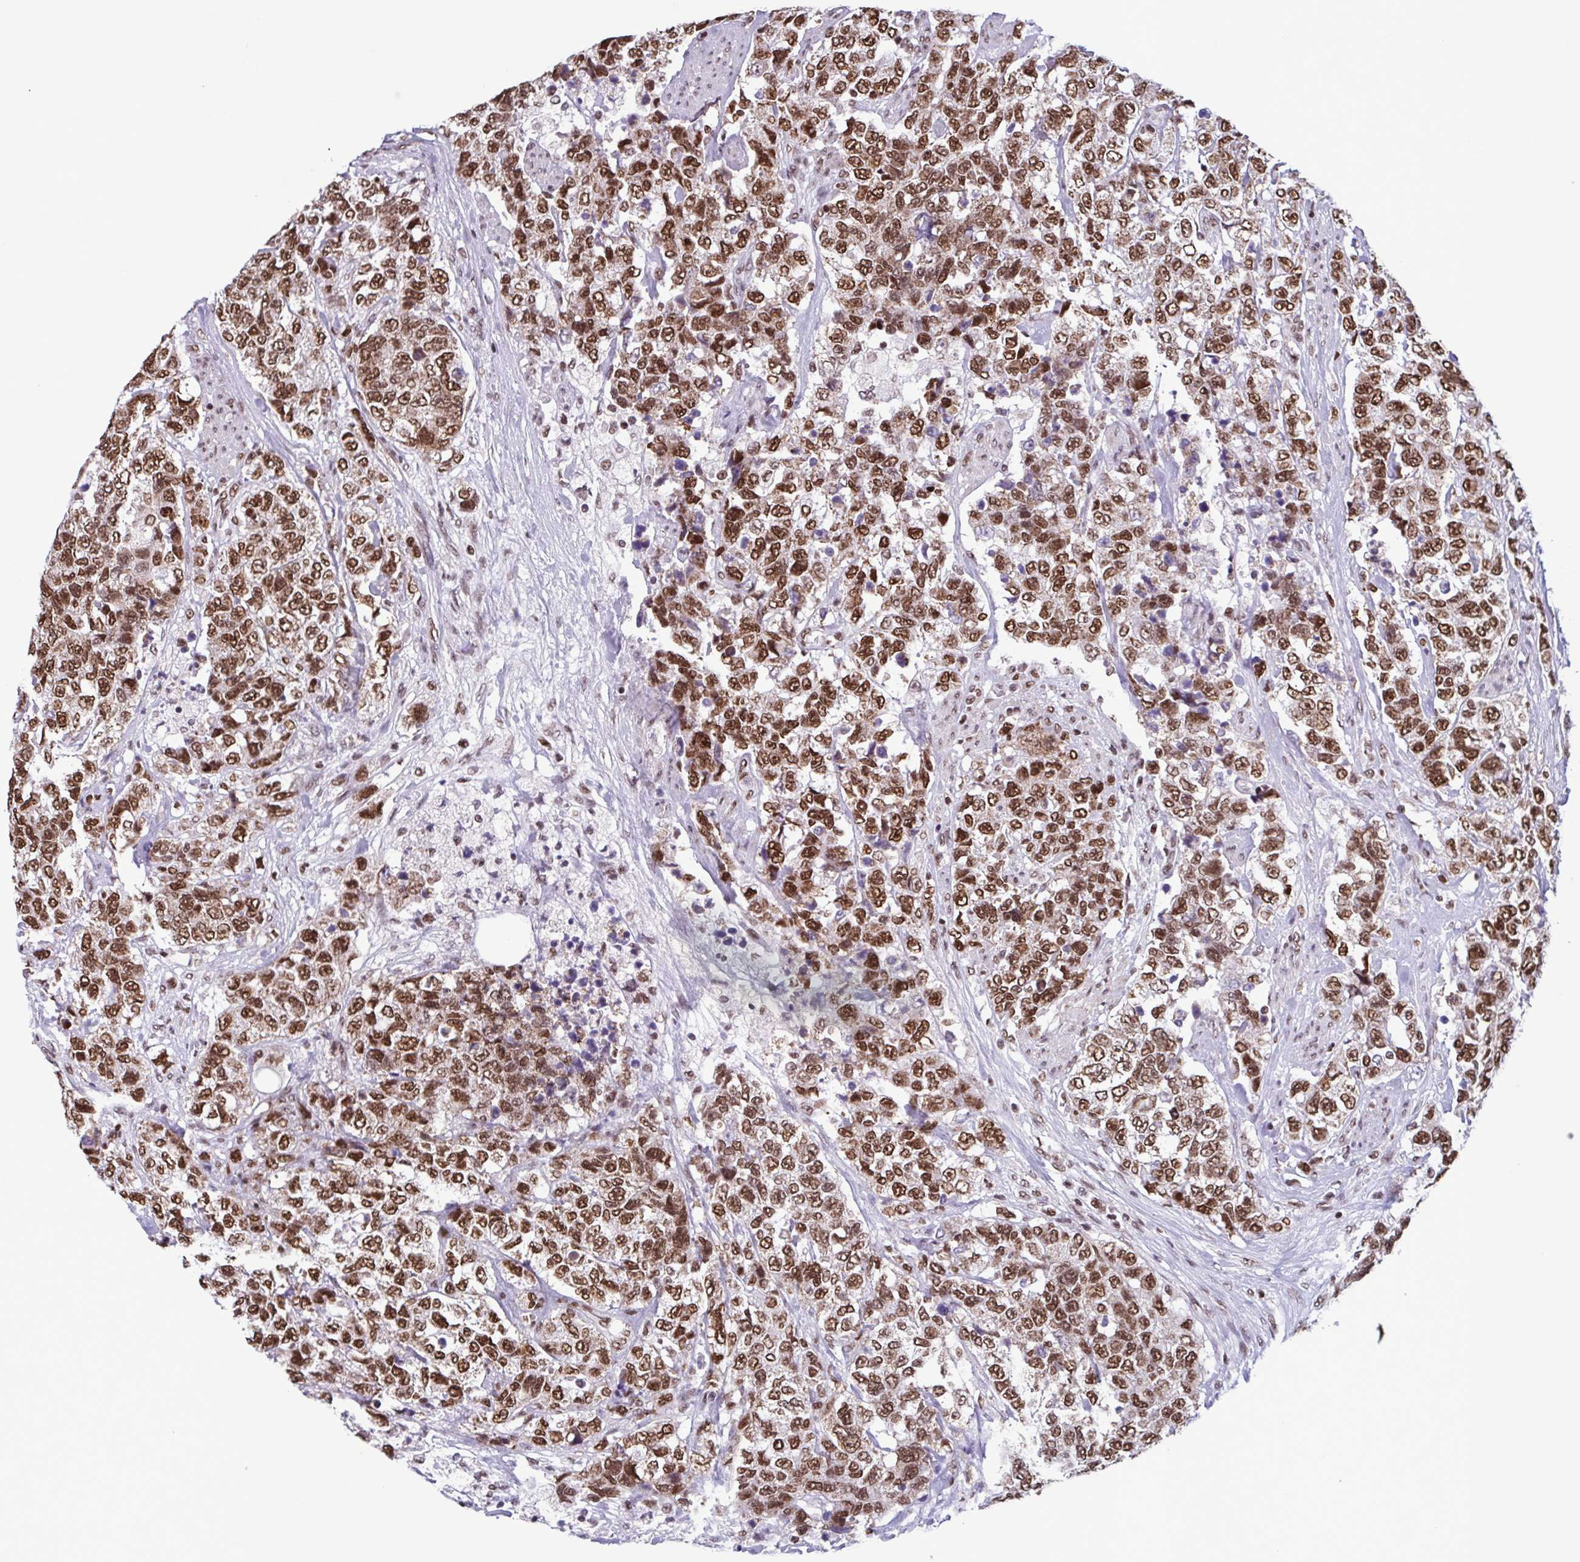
{"staining": {"intensity": "strong", "quantity": ">75%", "location": "nuclear"}, "tissue": "urothelial cancer", "cell_type": "Tumor cells", "image_type": "cancer", "snomed": [{"axis": "morphology", "description": "Urothelial carcinoma, High grade"}, {"axis": "topography", "description": "Urinary bladder"}], "caption": "The photomicrograph exhibits immunohistochemical staining of urothelial cancer. There is strong nuclear expression is seen in about >75% of tumor cells.", "gene": "TIMM21", "patient": {"sex": "female", "age": 78}}